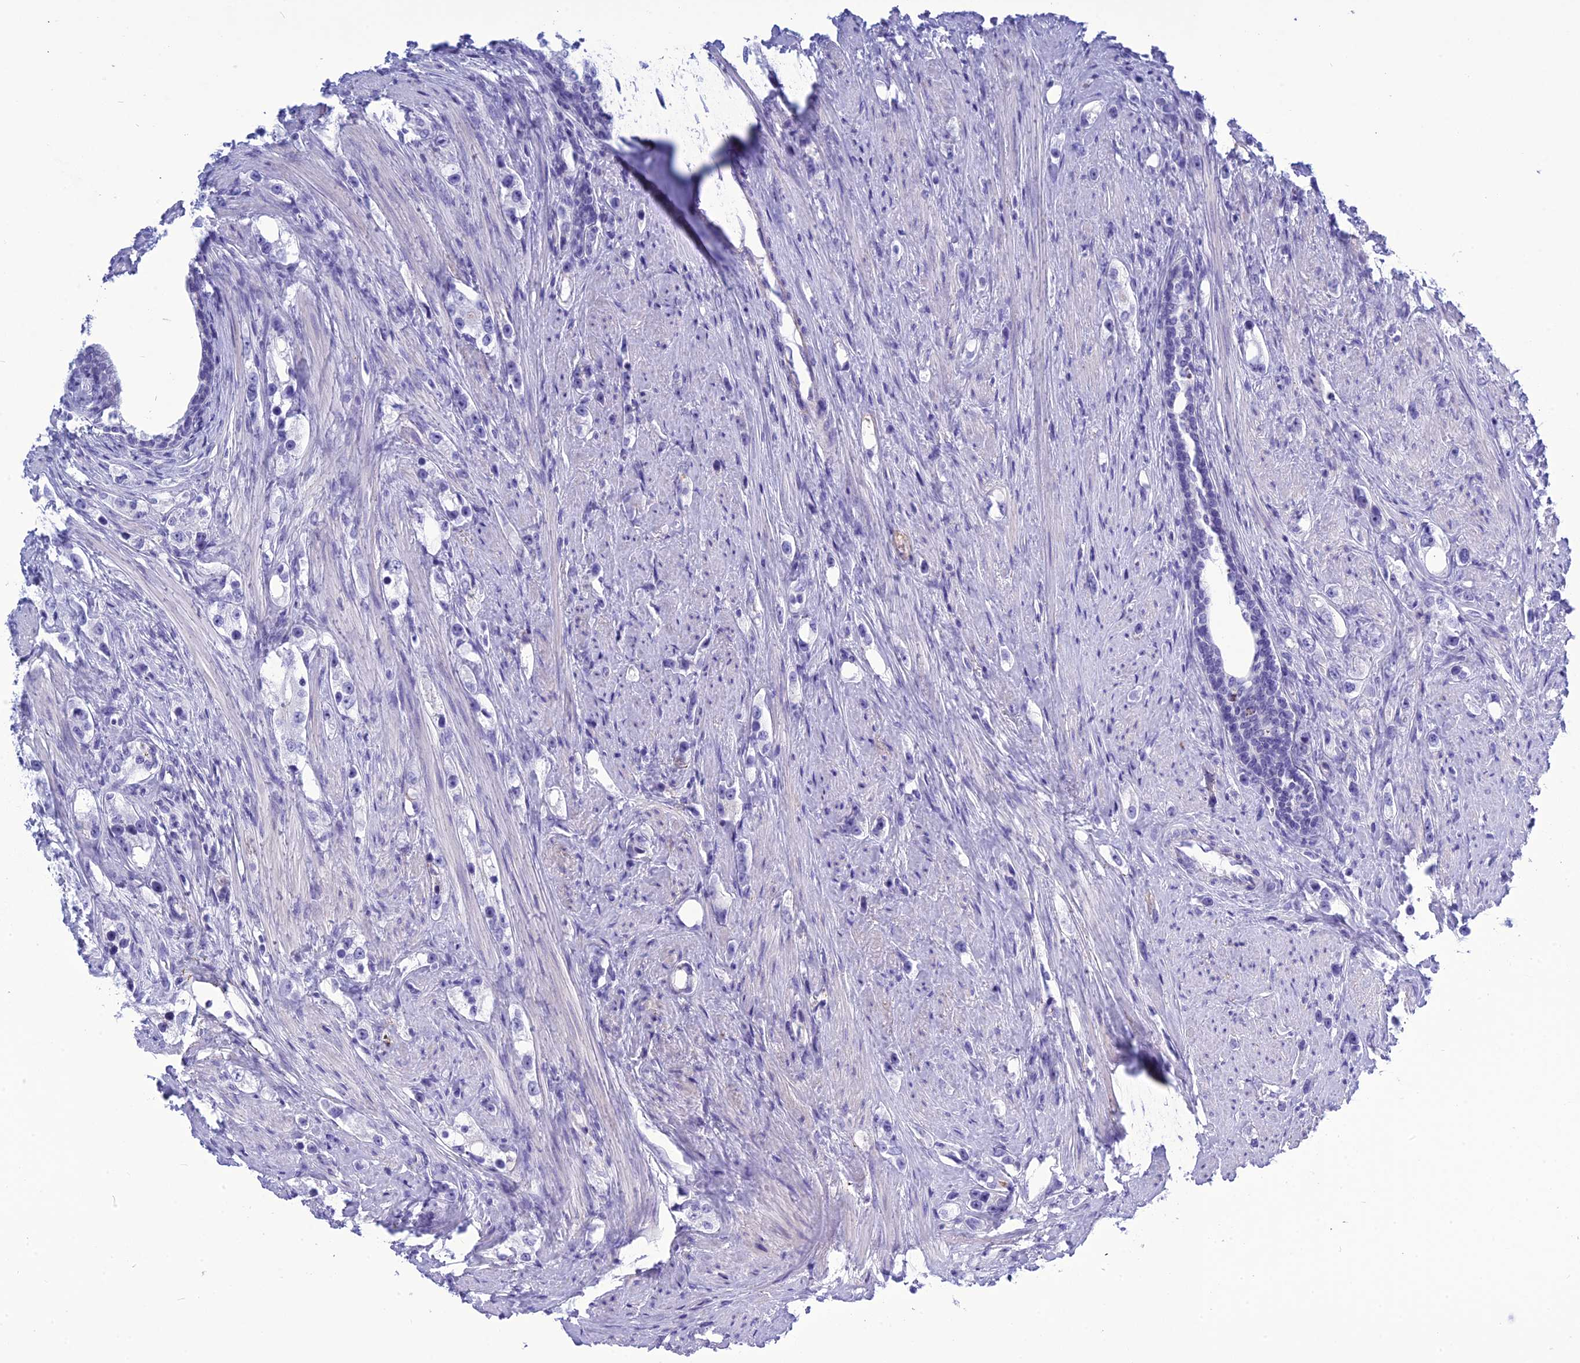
{"staining": {"intensity": "negative", "quantity": "none", "location": "none"}, "tissue": "prostate cancer", "cell_type": "Tumor cells", "image_type": "cancer", "snomed": [{"axis": "morphology", "description": "Adenocarcinoma, High grade"}, {"axis": "topography", "description": "Prostate"}], "caption": "Protein analysis of prostate cancer (adenocarcinoma (high-grade)) reveals no significant staining in tumor cells.", "gene": "BBS2", "patient": {"sex": "male", "age": 63}}